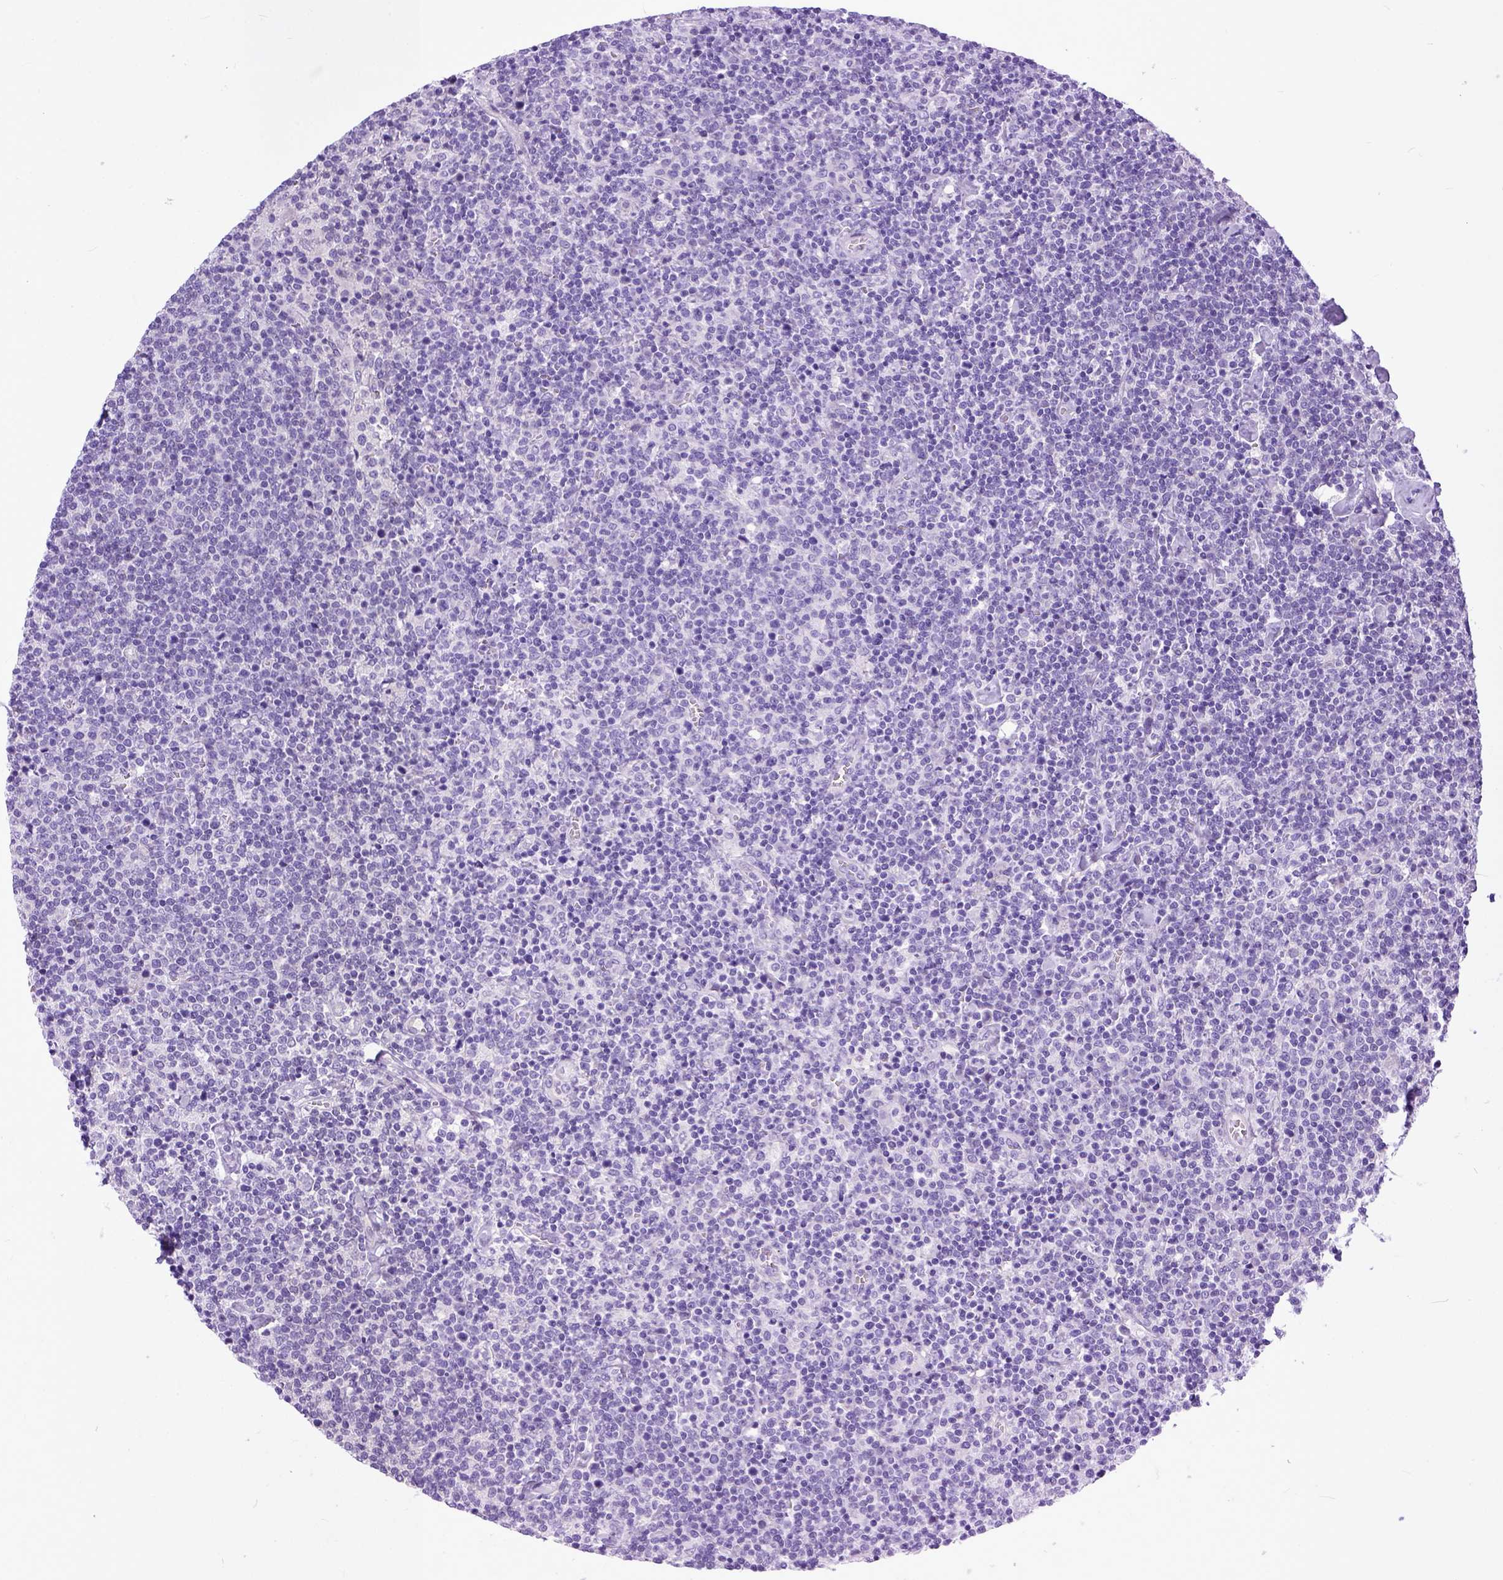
{"staining": {"intensity": "negative", "quantity": "none", "location": "none"}, "tissue": "lymphoma", "cell_type": "Tumor cells", "image_type": "cancer", "snomed": [{"axis": "morphology", "description": "Malignant lymphoma, non-Hodgkin's type, High grade"}, {"axis": "topography", "description": "Lymph node"}], "caption": "There is no significant staining in tumor cells of malignant lymphoma, non-Hodgkin's type (high-grade).", "gene": "PPL", "patient": {"sex": "male", "age": 61}}